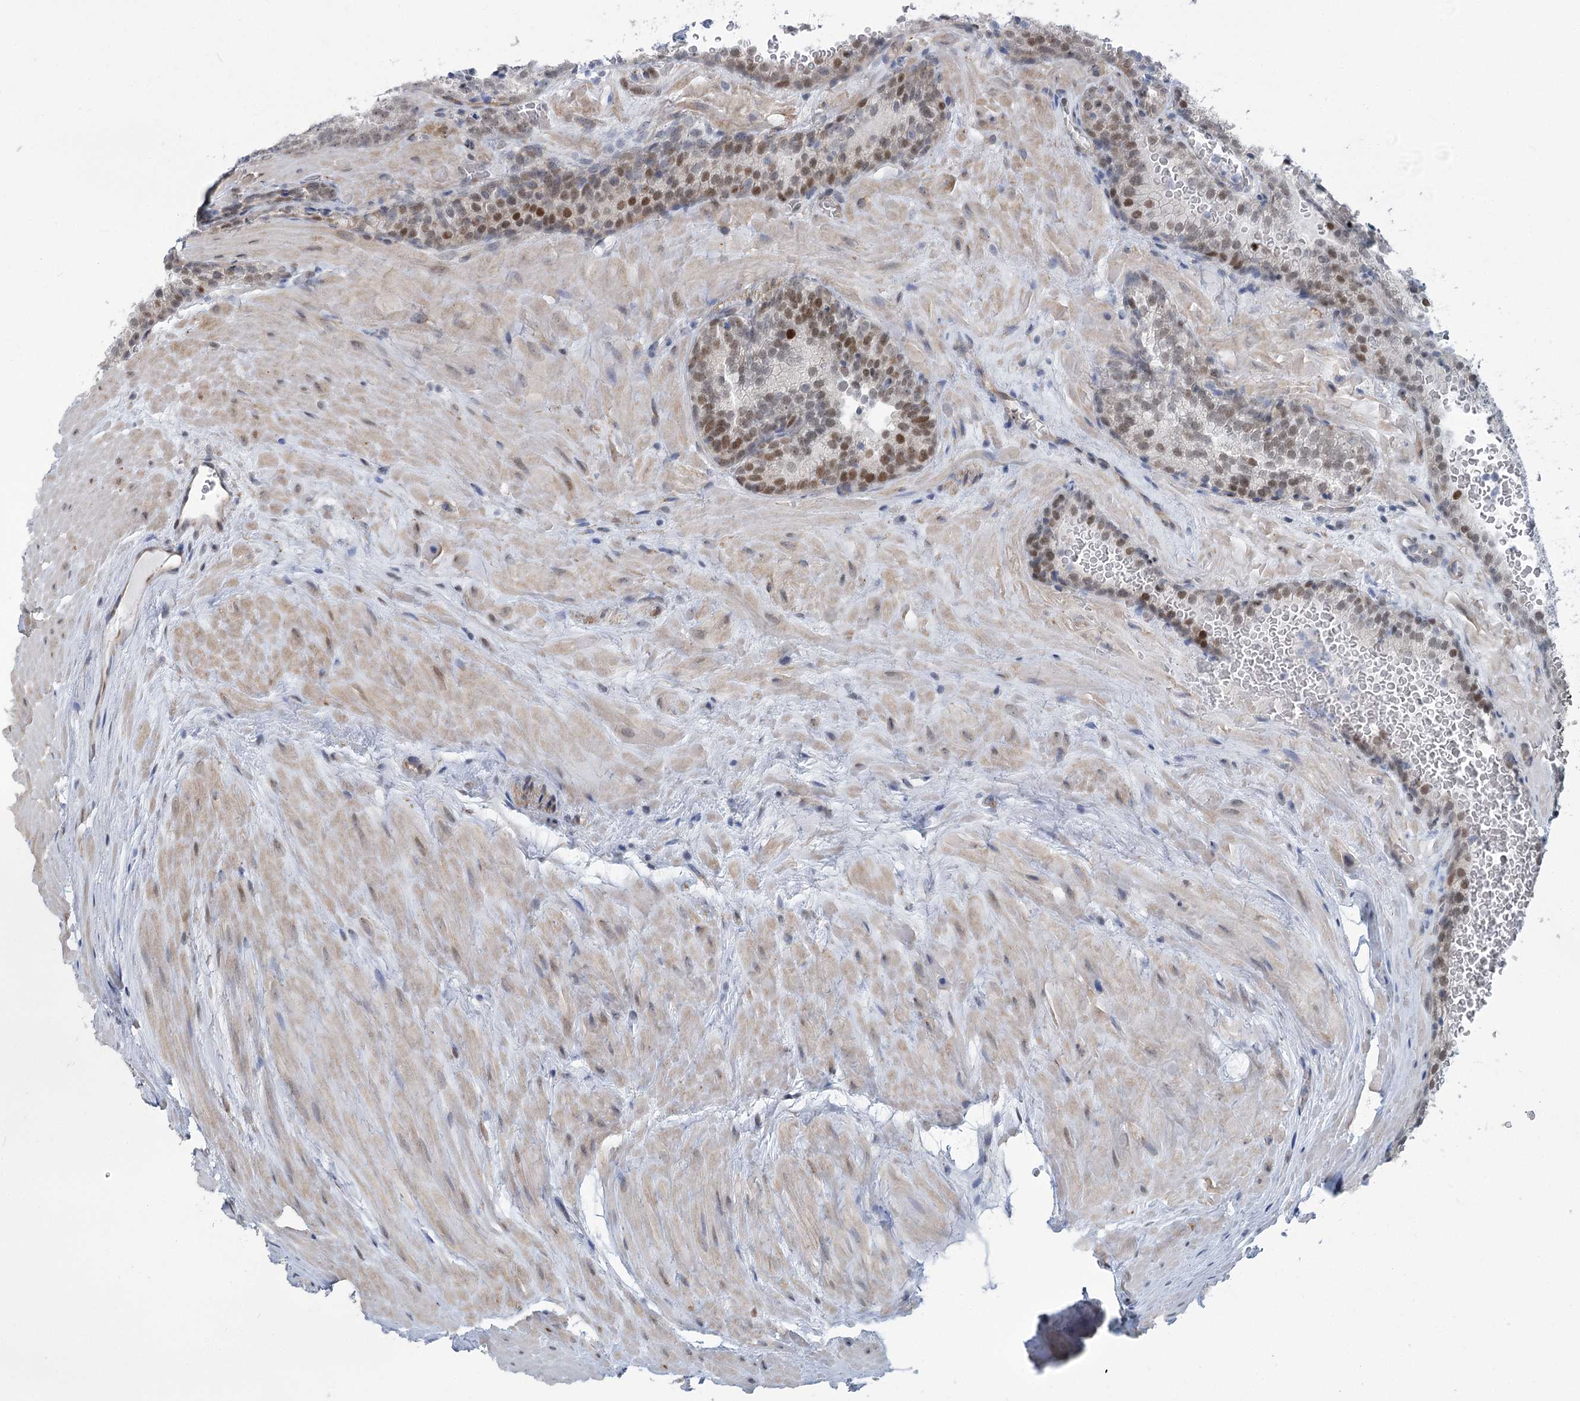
{"staining": {"intensity": "moderate", "quantity": "25%-75%", "location": "nuclear"}, "tissue": "prostate cancer", "cell_type": "Tumor cells", "image_type": "cancer", "snomed": [{"axis": "morphology", "description": "Adenocarcinoma, Low grade"}, {"axis": "topography", "description": "Prostate"}], "caption": "Prostate cancer stained for a protein exhibits moderate nuclear positivity in tumor cells.", "gene": "ABITRAM", "patient": {"sex": "male", "age": 69}}